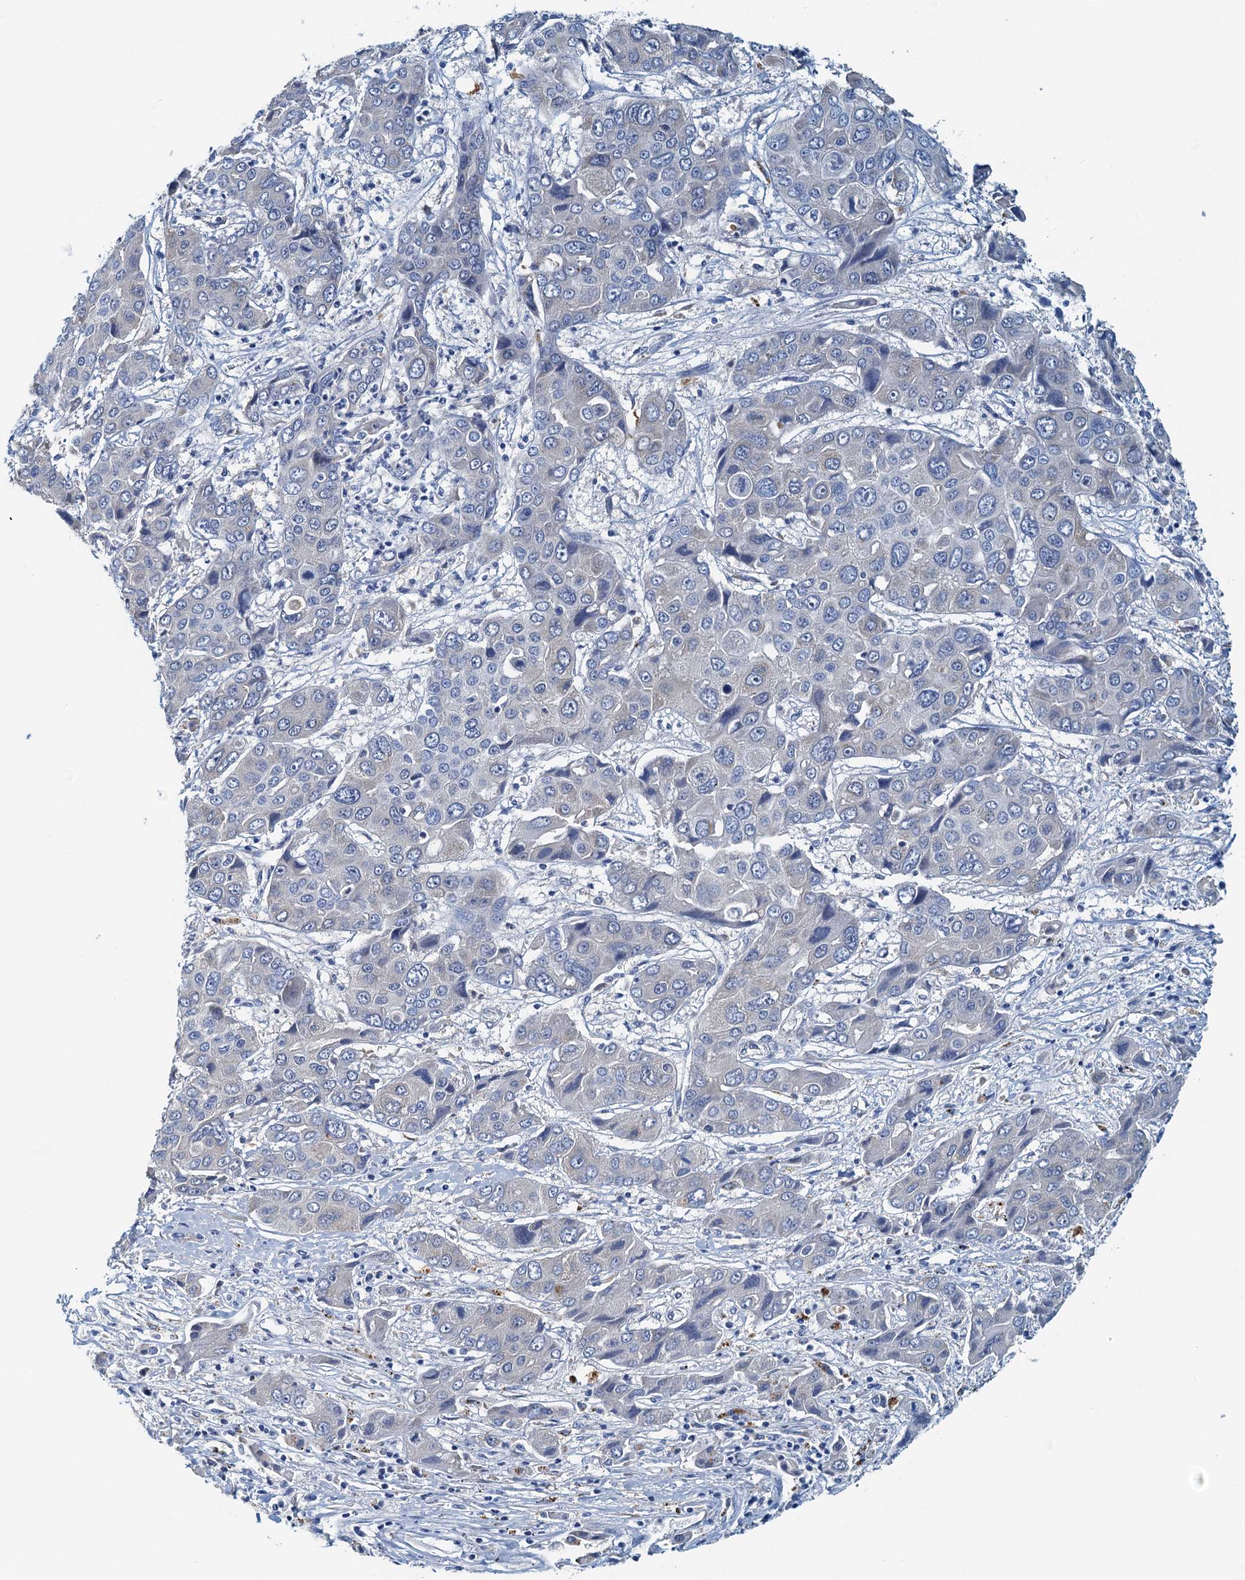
{"staining": {"intensity": "negative", "quantity": "none", "location": "none"}, "tissue": "liver cancer", "cell_type": "Tumor cells", "image_type": "cancer", "snomed": [{"axis": "morphology", "description": "Cholangiocarcinoma"}, {"axis": "topography", "description": "Liver"}], "caption": "Tumor cells are negative for protein expression in human liver cancer (cholangiocarcinoma). (Stains: DAB immunohistochemistry with hematoxylin counter stain, Microscopy: brightfield microscopy at high magnification).", "gene": "DTD1", "patient": {"sex": "male", "age": 67}}